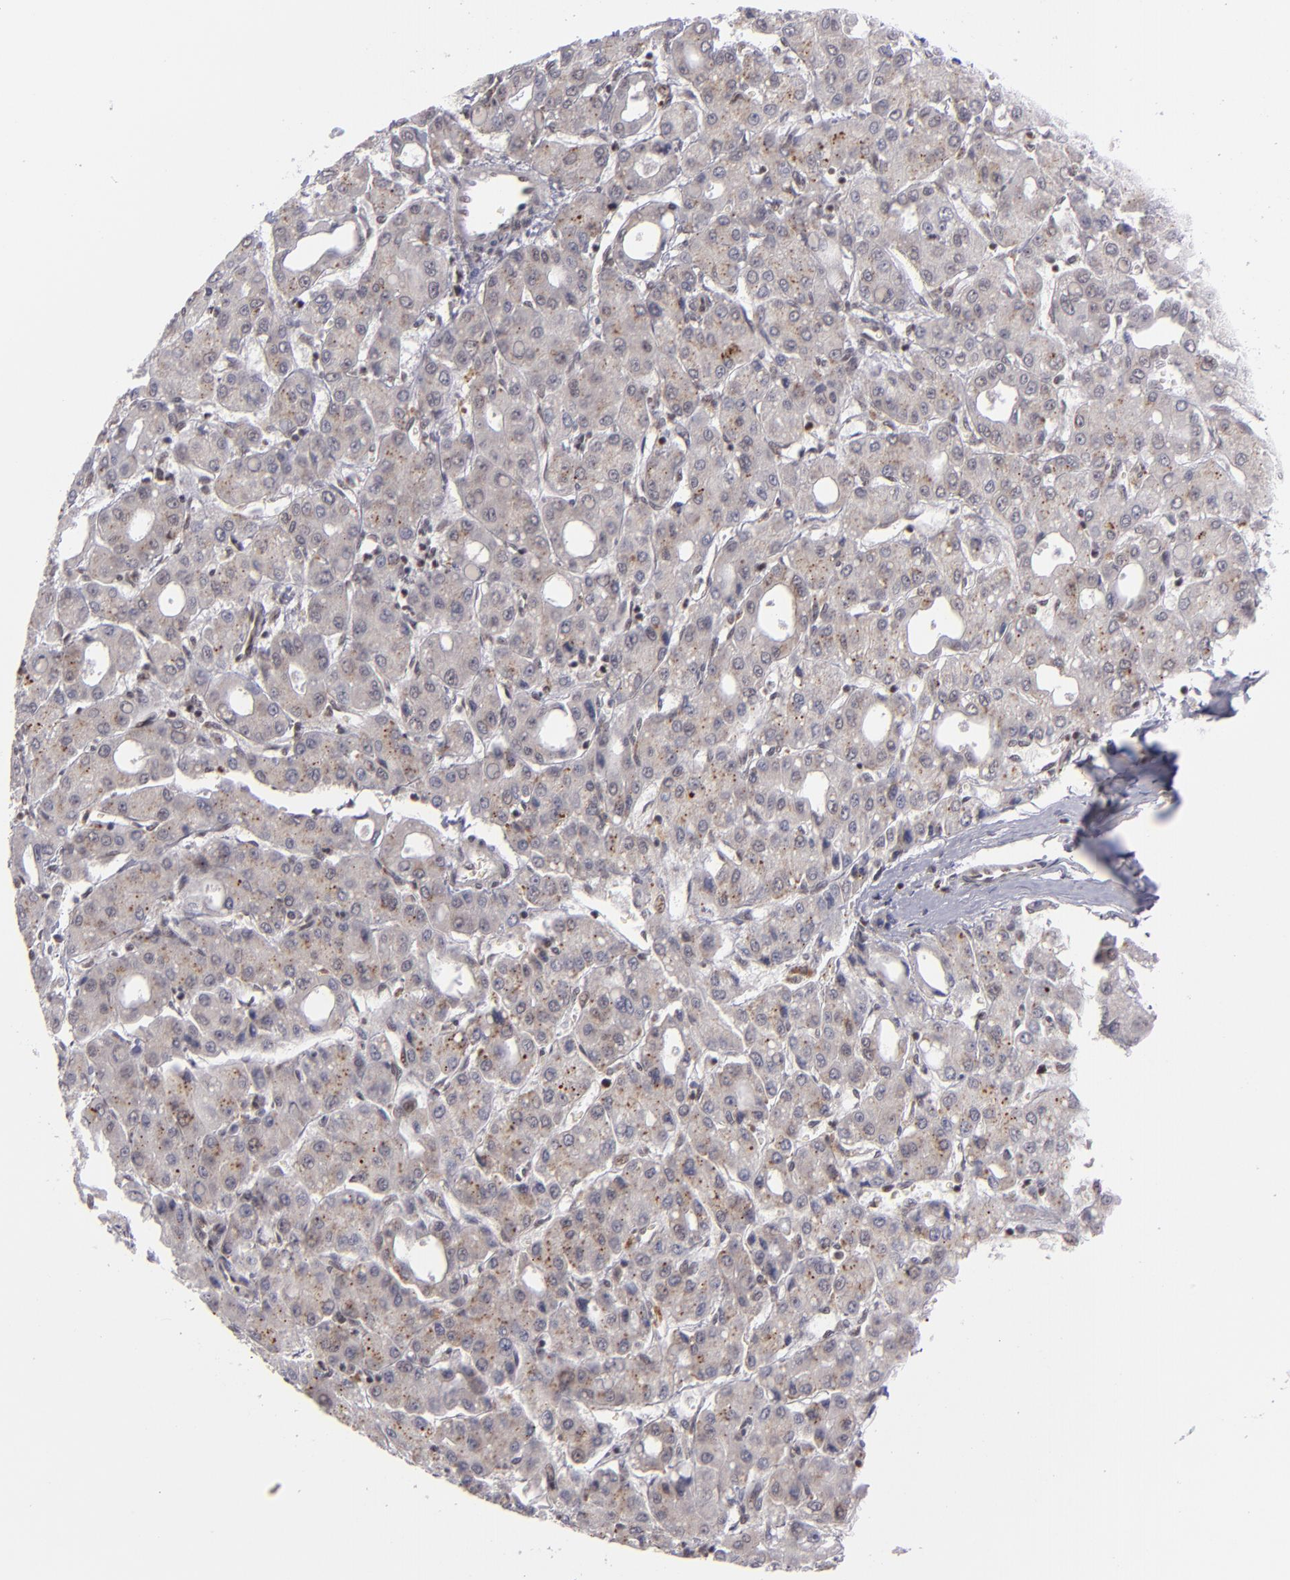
{"staining": {"intensity": "weak", "quantity": "<25%", "location": "cytoplasmic/membranous"}, "tissue": "liver cancer", "cell_type": "Tumor cells", "image_type": "cancer", "snomed": [{"axis": "morphology", "description": "Carcinoma, Hepatocellular, NOS"}, {"axis": "topography", "description": "Liver"}], "caption": "A histopathology image of human liver cancer (hepatocellular carcinoma) is negative for staining in tumor cells.", "gene": "MLLT3", "patient": {"sex": "male", "age": 69}}